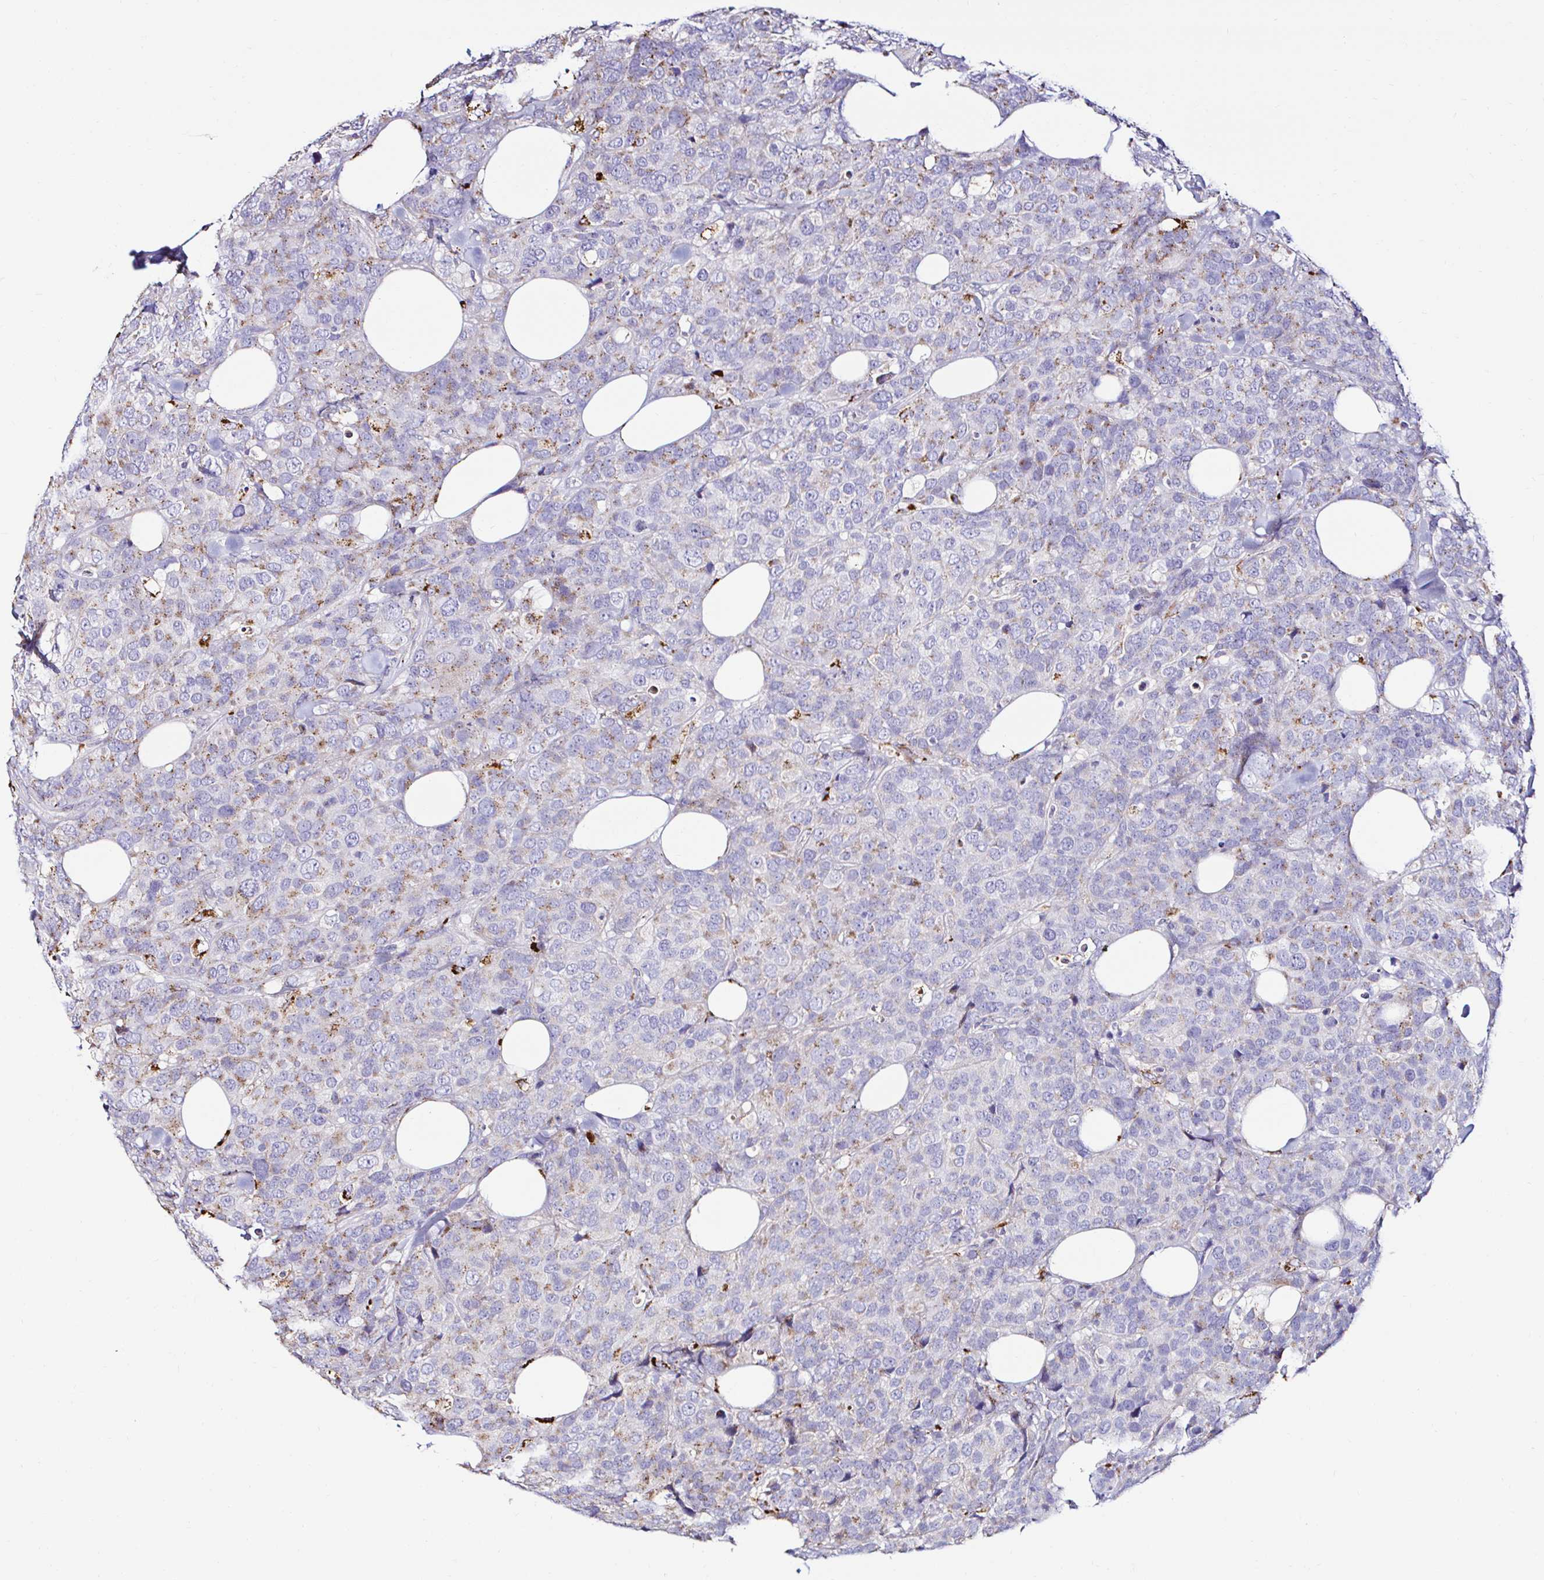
{"staining": {"intensity": "negative", "quantity": "none", "location": "none"}, "tissue": "breast cancer", "cell_type": "Tumor cells", "image_type": "cancer", "snomed": [{"axis": "morphology", "description": "Lobular carcinoma"}, {"axis": "topography", "description": "Breast"}], "caption": "Breast lobular carcinoma stained for a protein using immunohistochemistry (IHC) reveals no staining tumor cells.", "gene": "GALNS", "patient": {"sex": "female", "age": 59}}